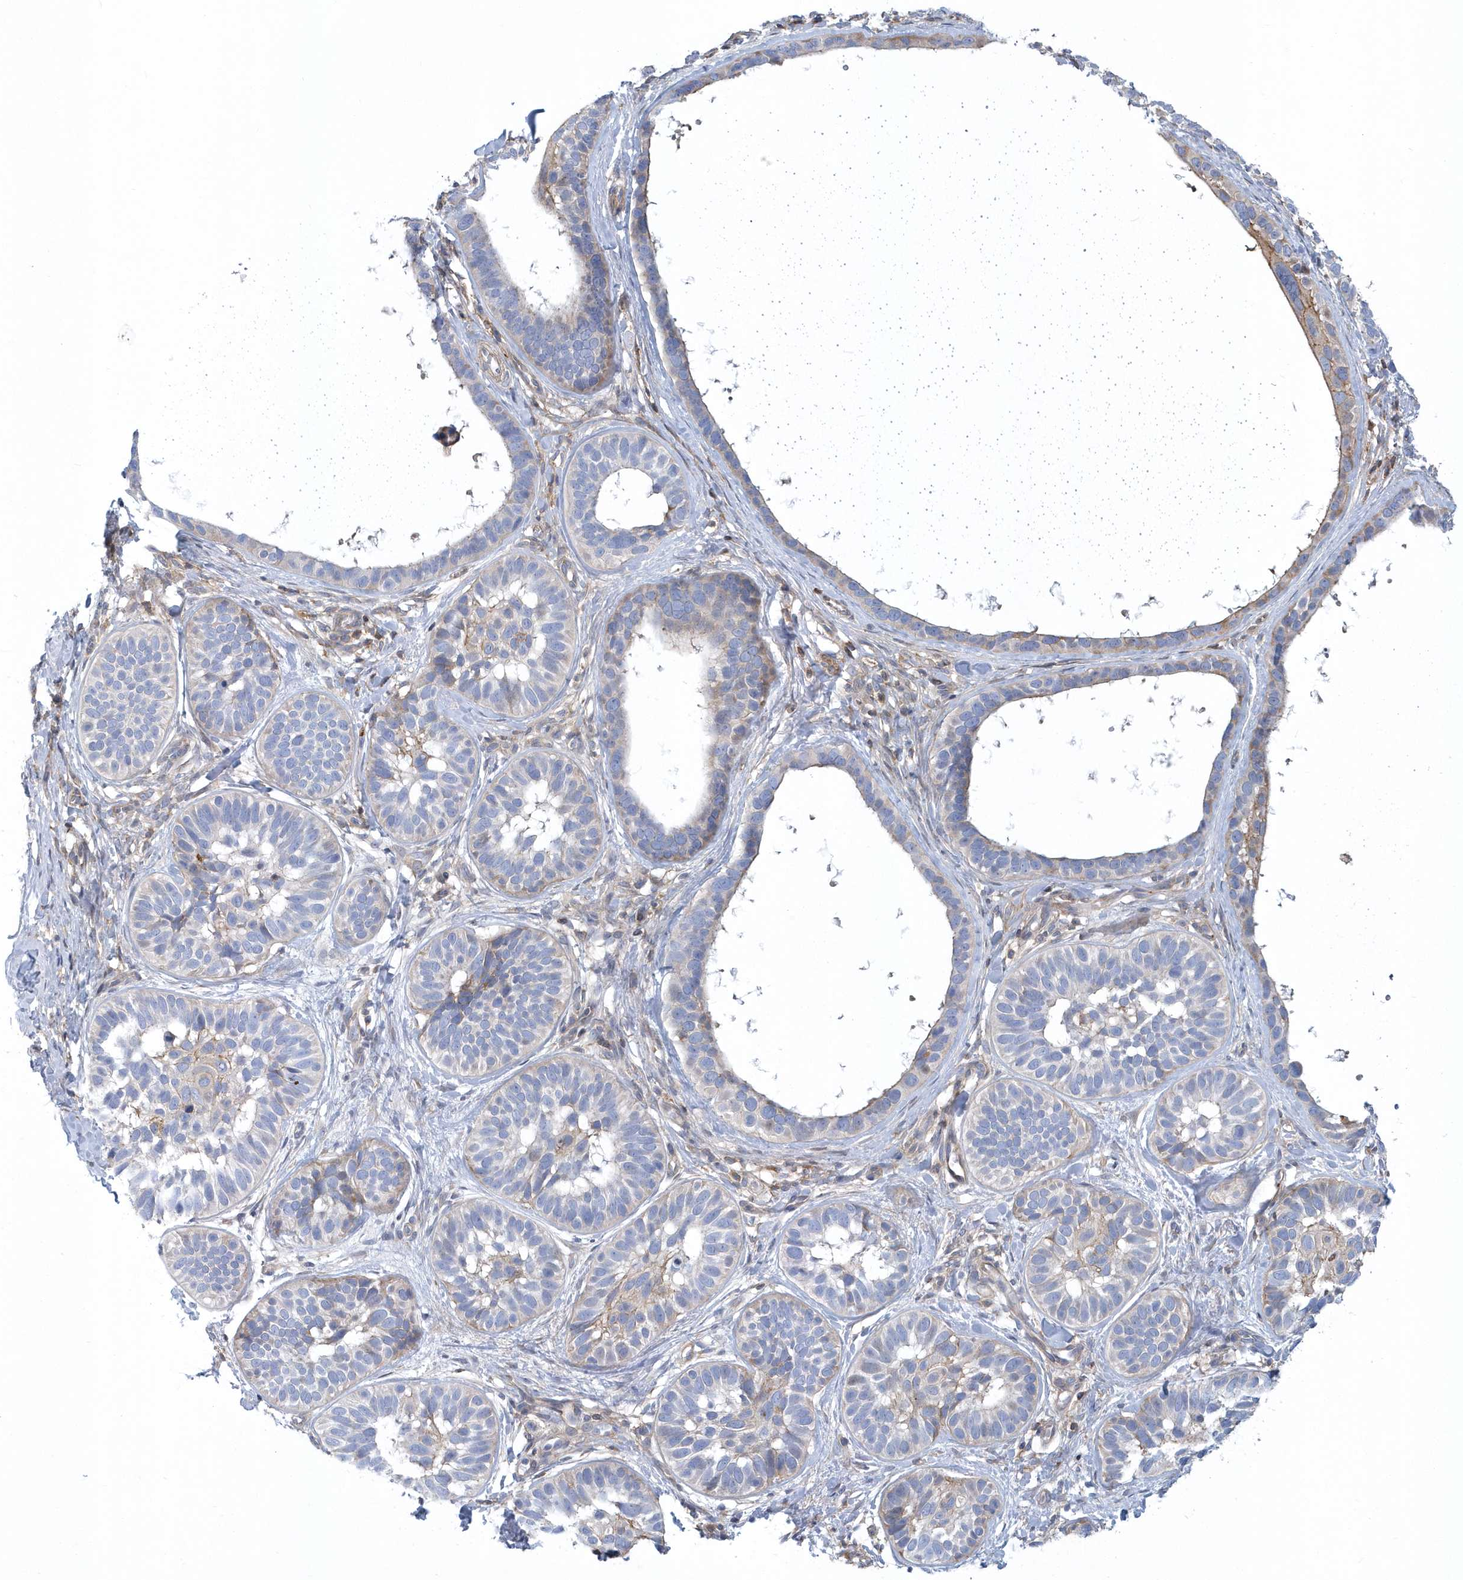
{"staining": {"intensity": "negative", "quantity": "none", "location": "none"}, "tissue": "skin cancer", "cell_type": "Tumor cells", "image_type": "cancer", "snomed": [{"axis": "morphology", "description": "Basal cell carcinoma"}, {"axis": "topography", "description": "Skin"}], "caption": "This is an immunohistochemistry histopathology image of human skin cancer (basal cell carcinoma). There is no expression in tumor cells.", "gene": "ARAP2", "patient": {"sex": "male", "age": 62}}